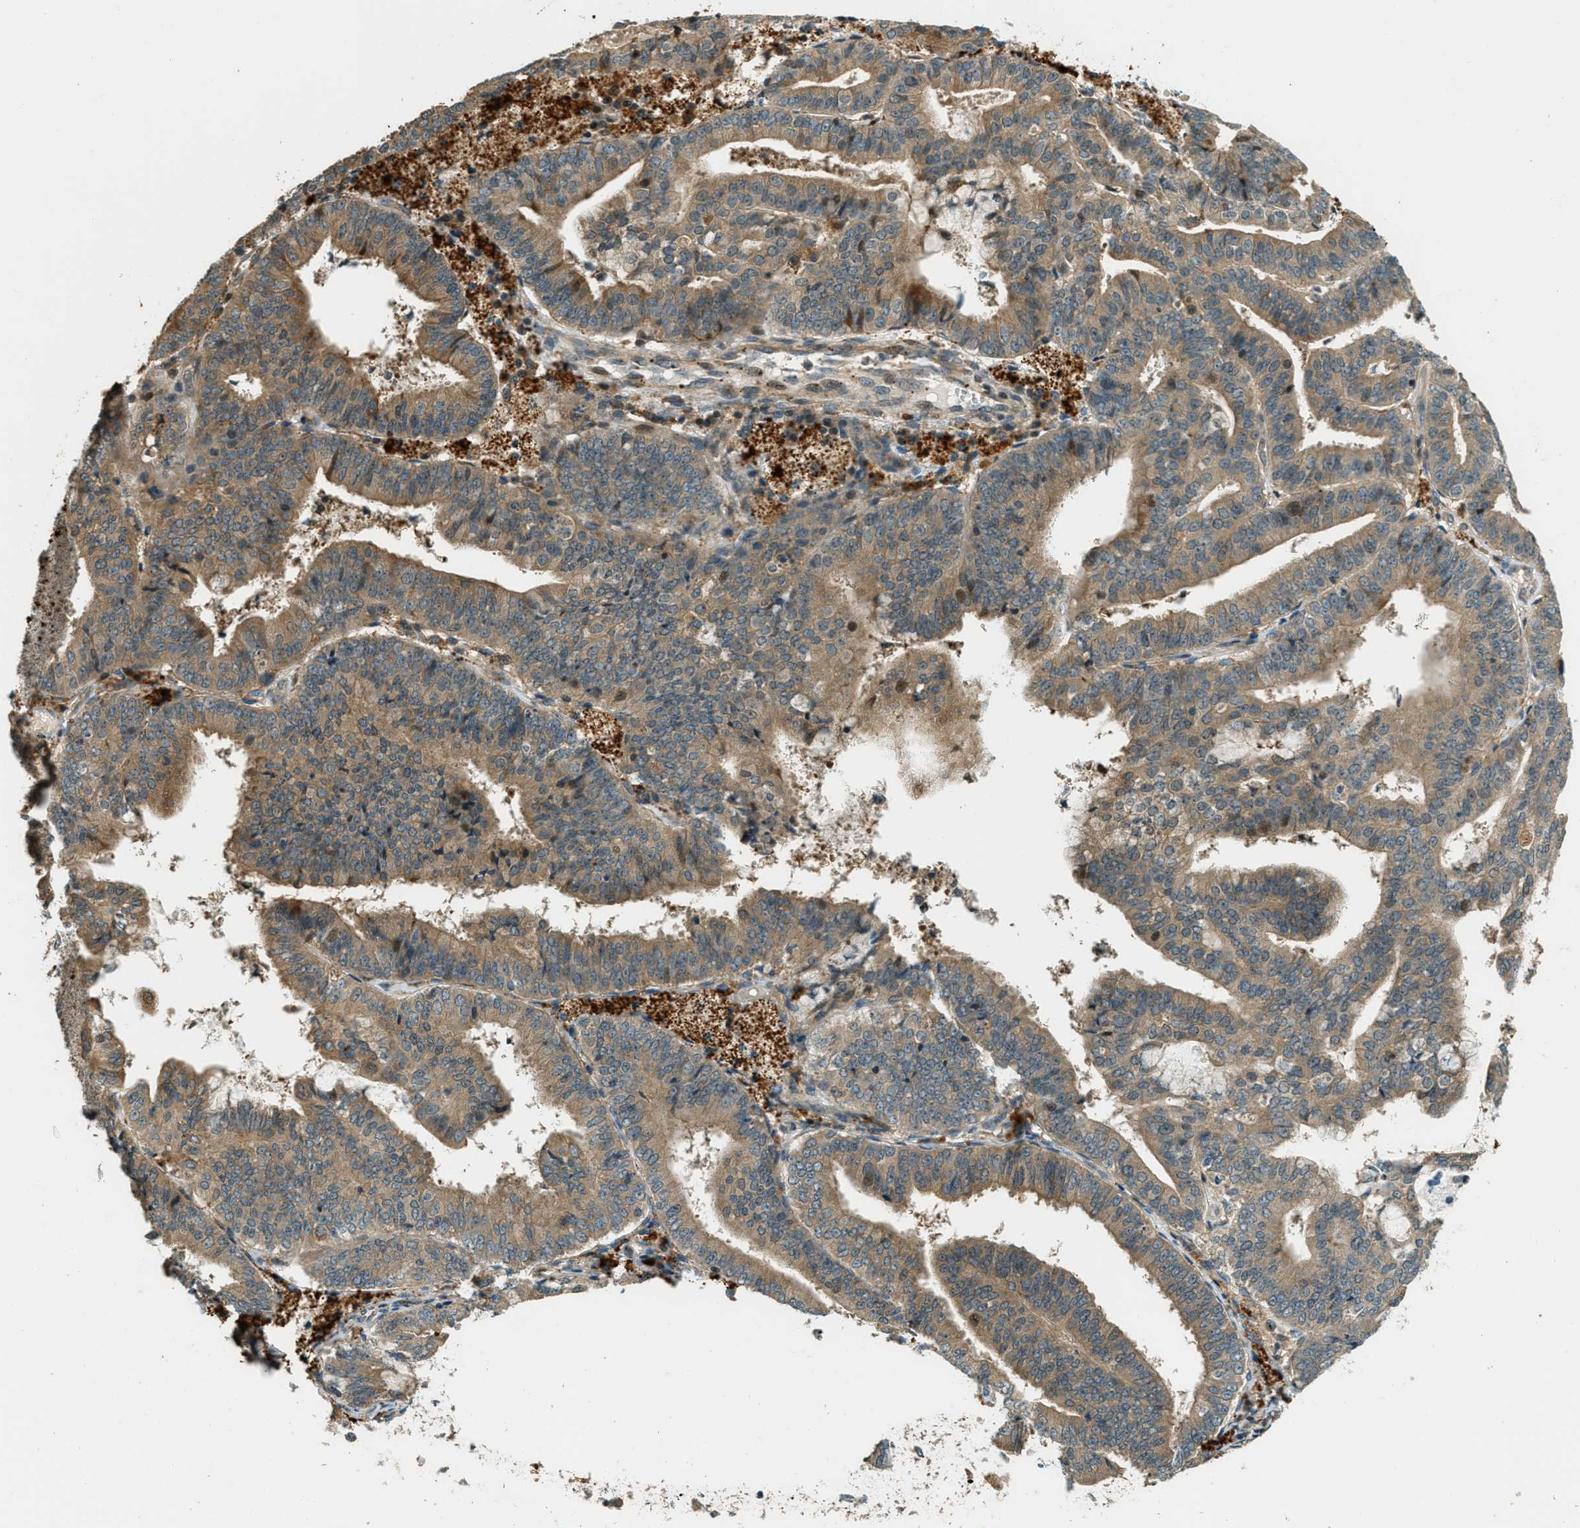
{"staining": {"intensity": "moderate", "quantity": ">75%", "location": "cytoplasmic/membranous,nuclear"}, "tissue": "endometrial cancer", "cell_type": "Tumor cells", "image_type": "cancer", "snomed": [{"axis": "morphology", "description": "Adenocarcinoma, NOS"}, {"axis": "topography", "description": "Endometrium"}], "caption": "A micrograph showing moderate cytoplasmic/membranous and nuclear expression in approximately >75% of tumor cells in endometrial adenocarcinoma, as visualized by brown immunohistochemical staining.", "gene": "PTPN23", "patient": {"sex": "female", "age": 63}}